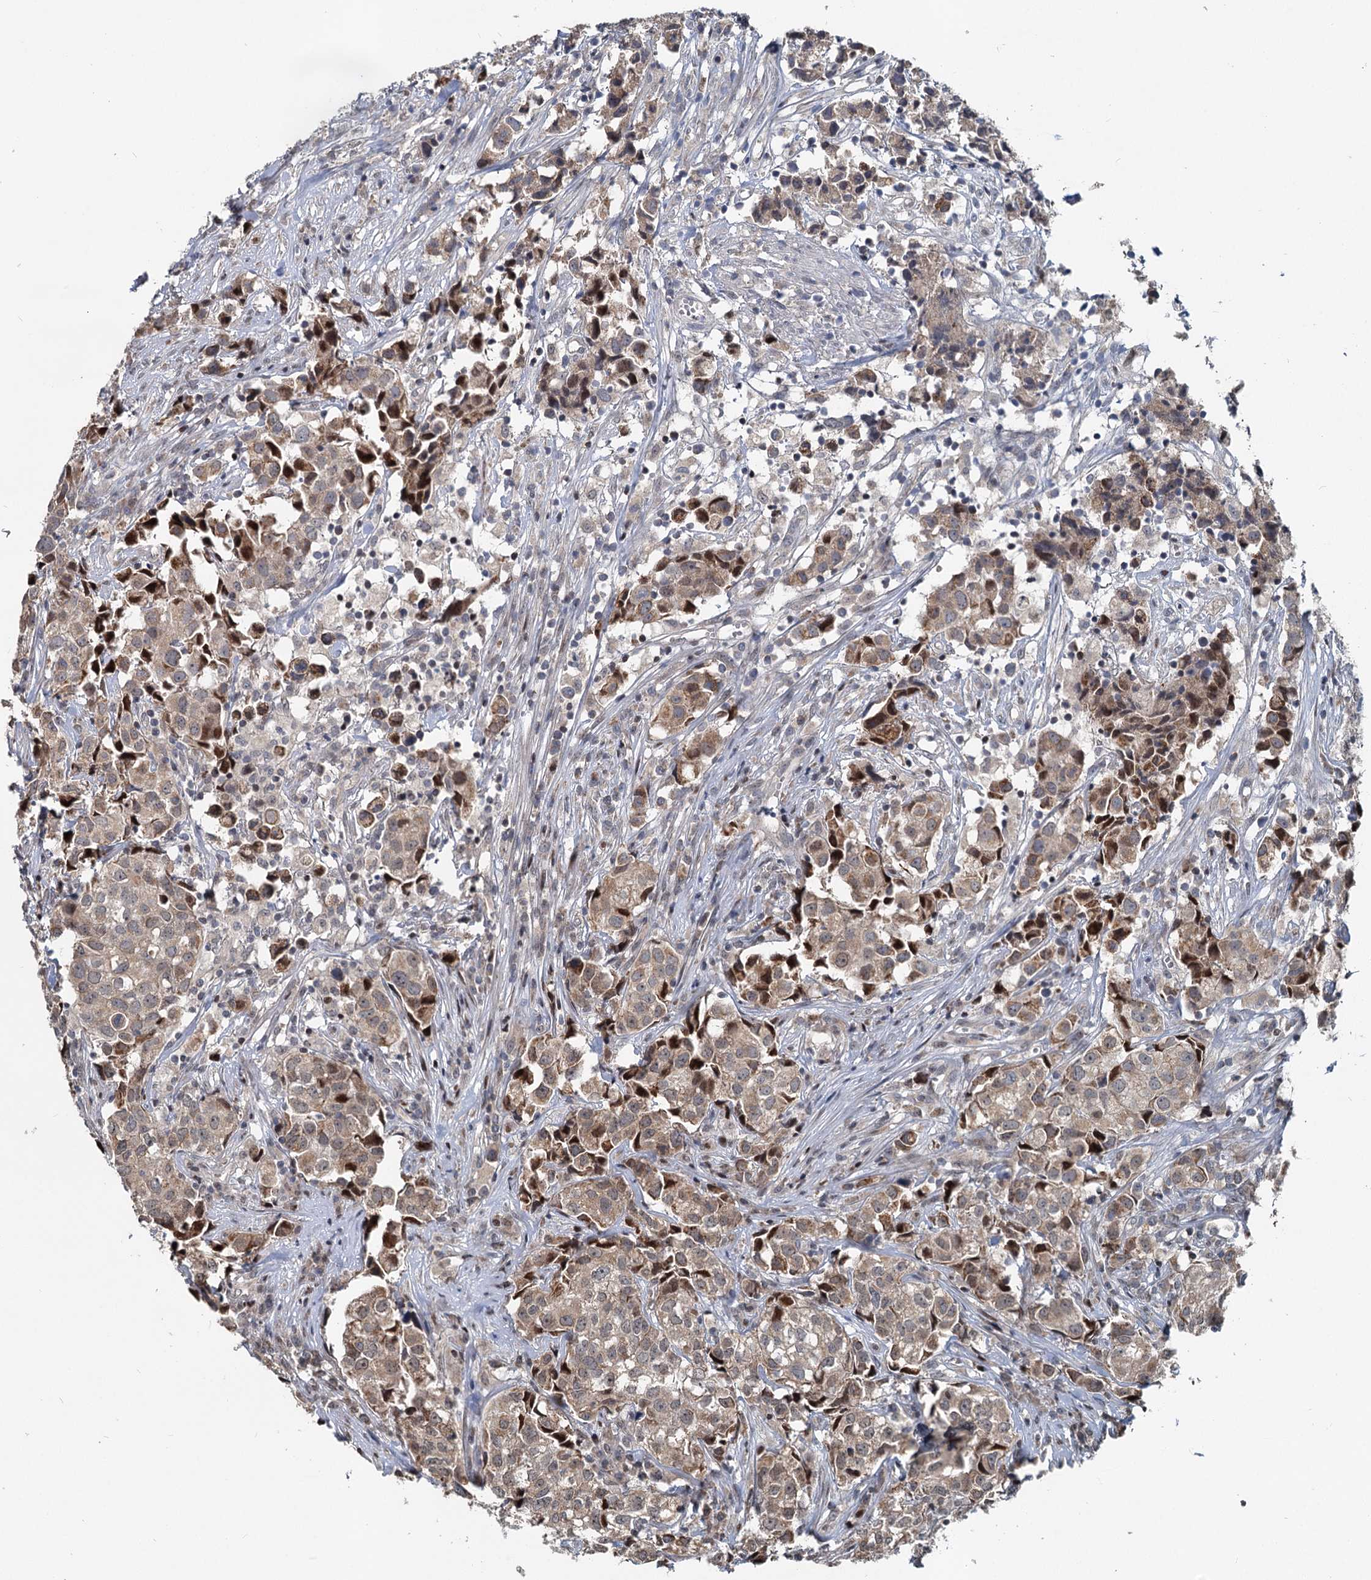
{"staining": {"intensity": "moderate", "quantity": "25%-75%", "location": "cytoplasmic/membranous"}, "tissue": "urothelial cancer", "cell_type": "Tumor cells", "image_type": "cancer", "snomed": [{"axis": "morphology", "description": "Urothelial carcinoma, High grade"}, {"axis": "topography", "description": "Urinary bladder"}], "caption": "High-magnification brightfield microscopy of urothelial cancer stained with DAB (3,3'-diaminobenzidine) (brown) and counterstained with hematoxylin (blue). tumor cells exhibit moderate cytoplasmic/membranous expression is seen in about25%-75% of cells.", "gene": "RITA1", "patient": {"sex": "female", "age": 75}}